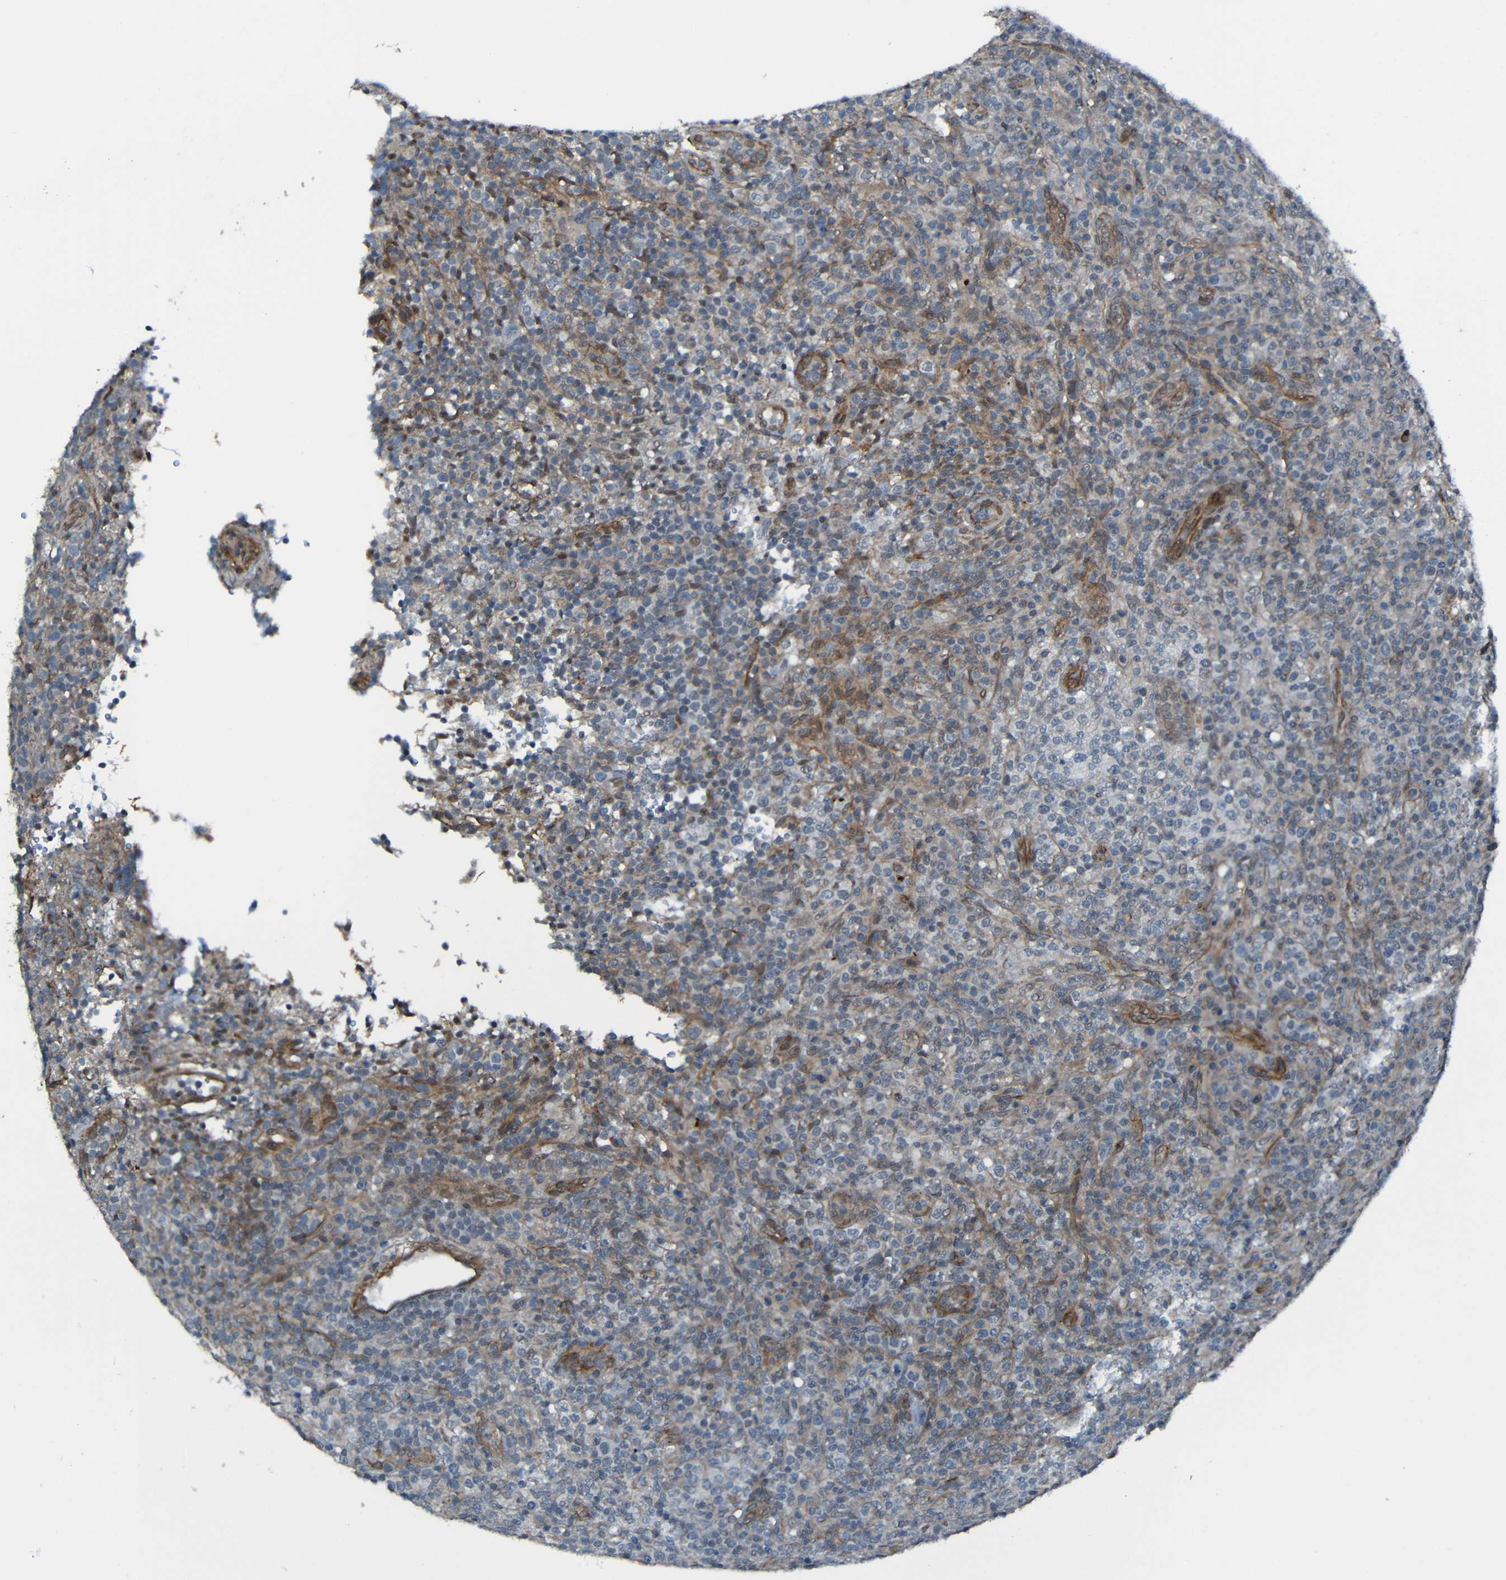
{"staining": {"intensity": "negative", "quantity": "none", "location": "none"}, "tissue": "lymphoma", "cell_type": "Tumor cells", "image_type": "cancer", "snomed": [{"axis": "morphology", "description": "Malignant lymphoma, non-Hodgkin's type, High grade"}, {"axis": "topography", "description": "Lymph node"}], "caption": "Tumor cells are negative for brown protein staining in lymphoma. The staining was performed using DAB (3,3'-diaminobenzidine) to visualize the protein expression in brown, while the nuclei were stained in blue with hematoxylin (Magnification: 20x).", "gene": "LGR5", "patient": {"sex": "female", "age": 76}}